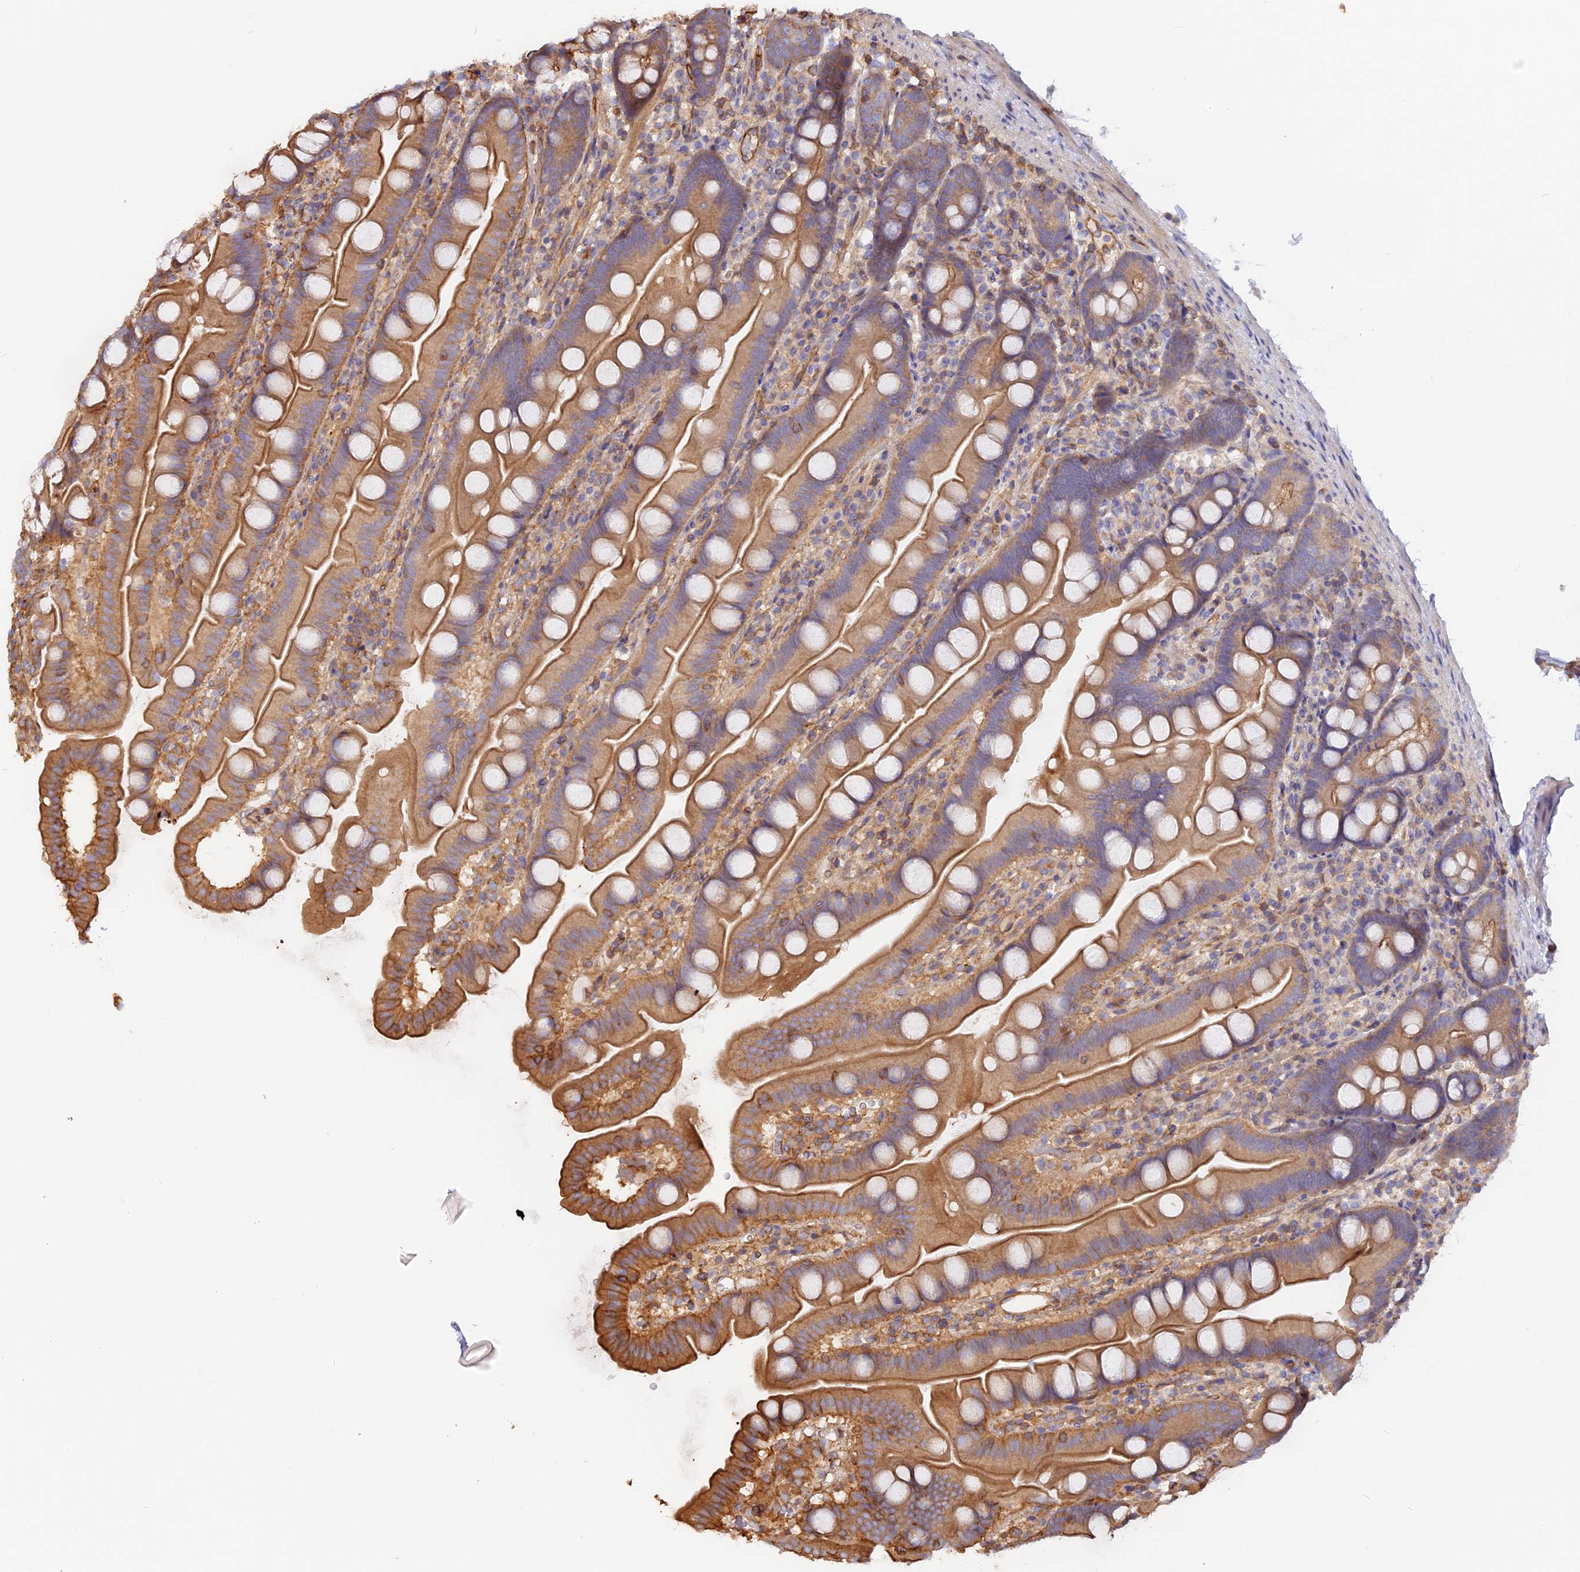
{"staining": {"intensity": "moderate", "quantity": "25%-75%", "location": "cytoplasmic/membranous"}, "tissue": "small intestine", "cell_type": "Glandular cells", "image_type": "normal", "snomed": [{"axis": "morphology", "description": "Normal tissue, NOS"}, {"axis": "topography", "description": "Small intestine"}], "caption": "Glandular cells show medium levels of moderate cytoplasmic/membranous positivity in about 25%-75% of cells in unremarkable human small intestine. (DAB = brown stain, brightfield microscopy at high magnification).", "gene": "VPS18", "patient": {"sex": "female", "age": 68}}